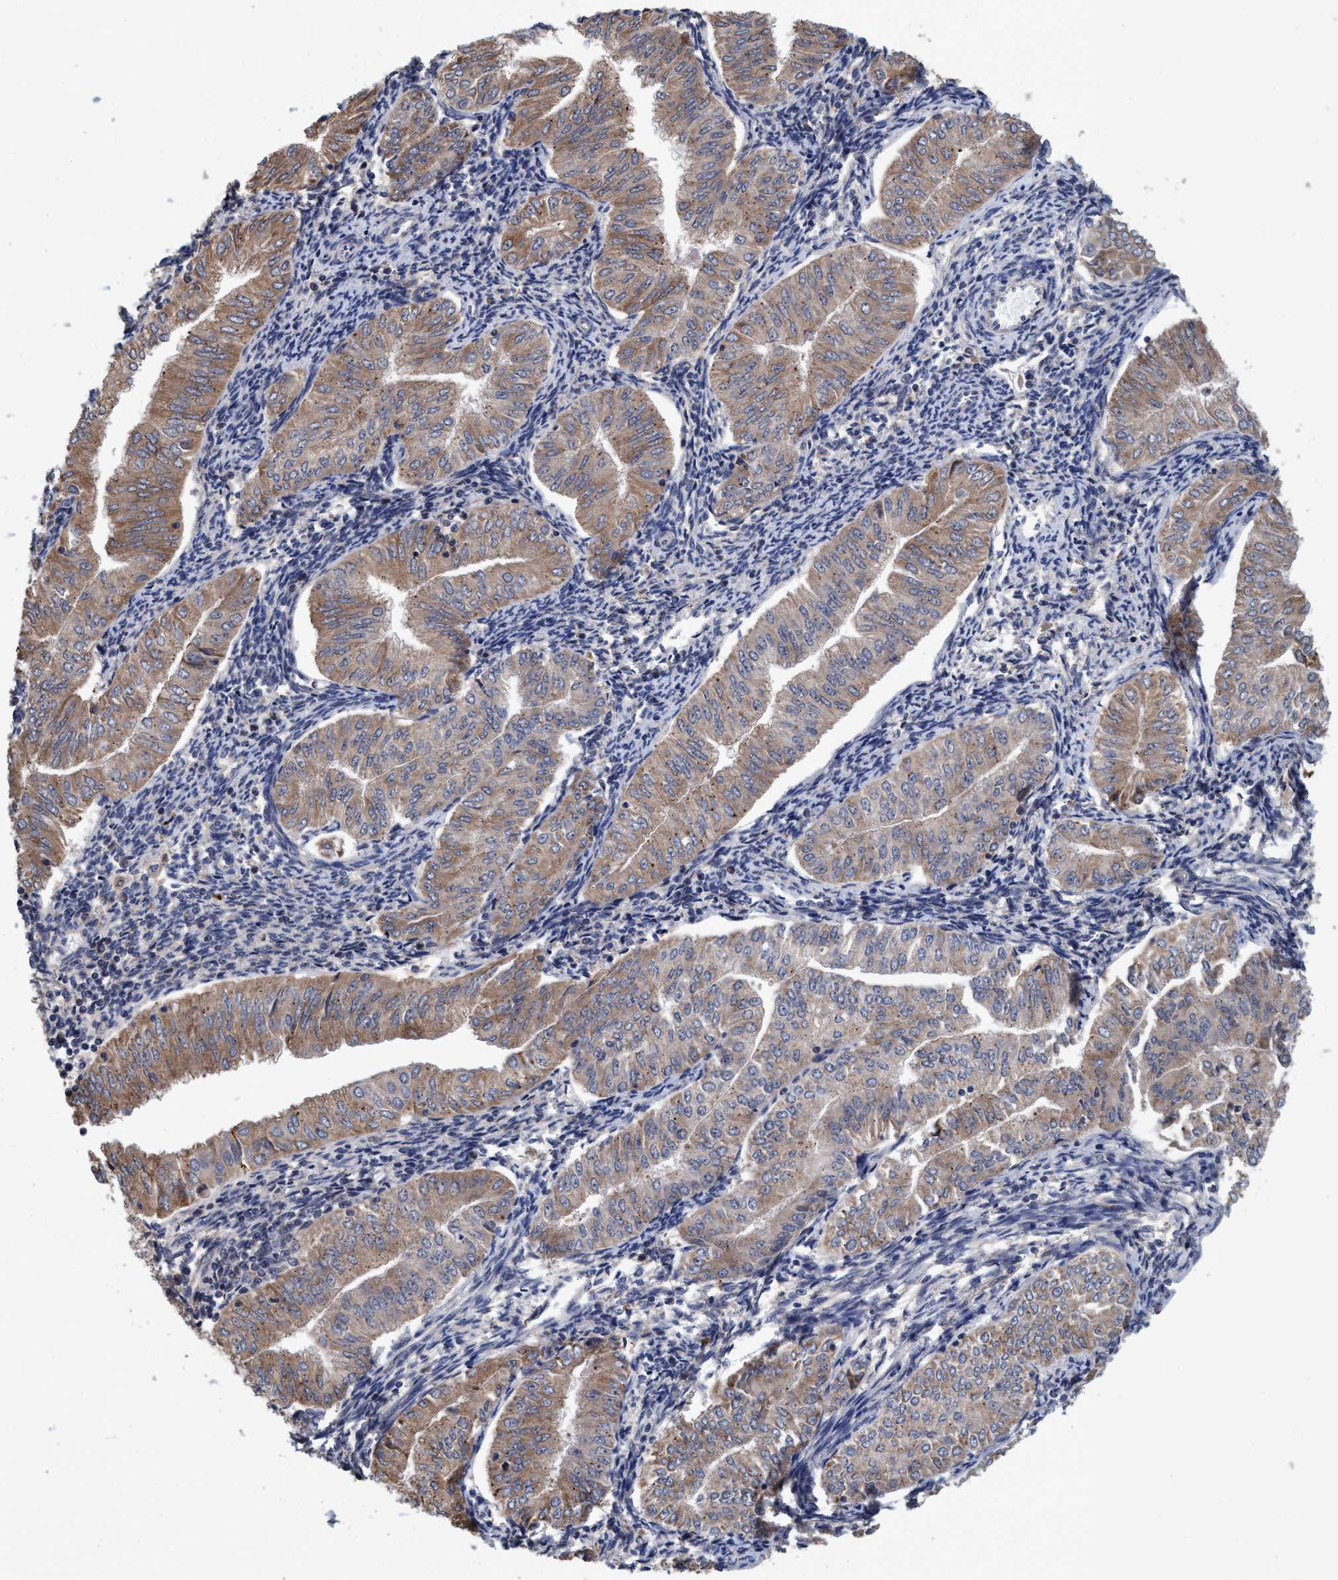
{"staining": {"intensity": "weak", "quantity": ">75%", "location": "cytoplasmic/membranous"}, "tissue": "endometrial cancer", "cell_type": "Tumor cells", "image_type": "cancer", "snomed": [{"axis": "morphology", "description": "Normal tissue, NOS"}, {"axis": "morphology", "description": "Adenocarcinoma, NOS"}, {"axis": "topography", "description": "Endometrium"}], "caption": "This is a photomicrograph of immunohistochemistry (IHC) staining of adenocarcinoma (endometrial), which shows weak positivity in the cytoplasmic/membranous of tumor cells.", "gene": "CALCOCO2", "patient": {"sex": "female", "age": 53}}